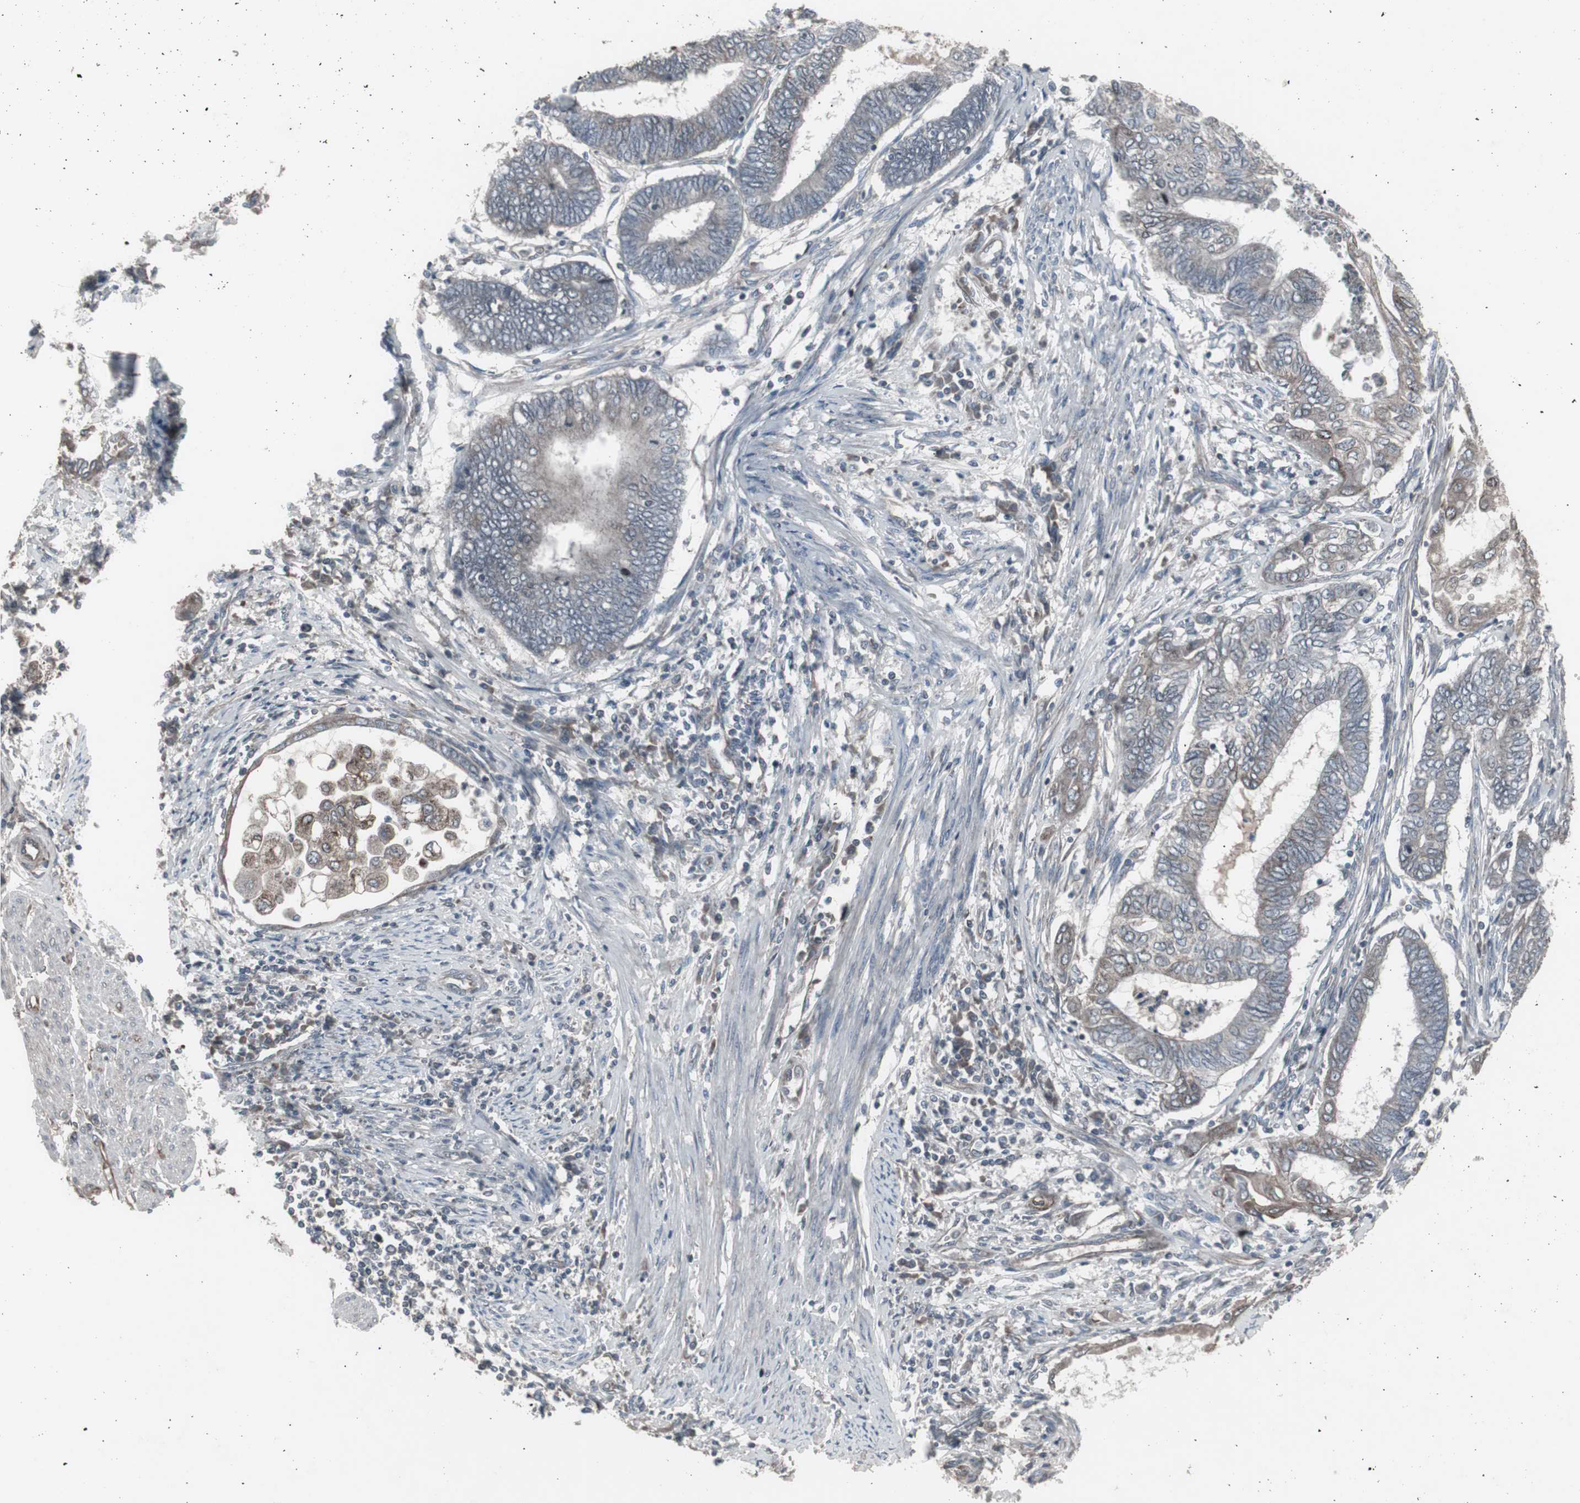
{"staining": {"intensity": "weak", "quantity": "<25%", "location": "cytoplasmic/membranous"}, "tissue": "endometrial cancer", "cell_type": "Tumor cells", "image_type": "cancer", "snomed": [{"axis": "morphology", "description": "Adenocarcinoma, NOS"}, {"axis": "topography", "description": "Uterus"}, {"axis": "topography", "description": "Endometrium"}], "caption": "Endometrial cancer (adenocarcinoma) was stained to show a protein in brown. There is no significant staining in tumor cells.", "gene": "SSTR2", "patient": {"sex": "female", "age": 70}}